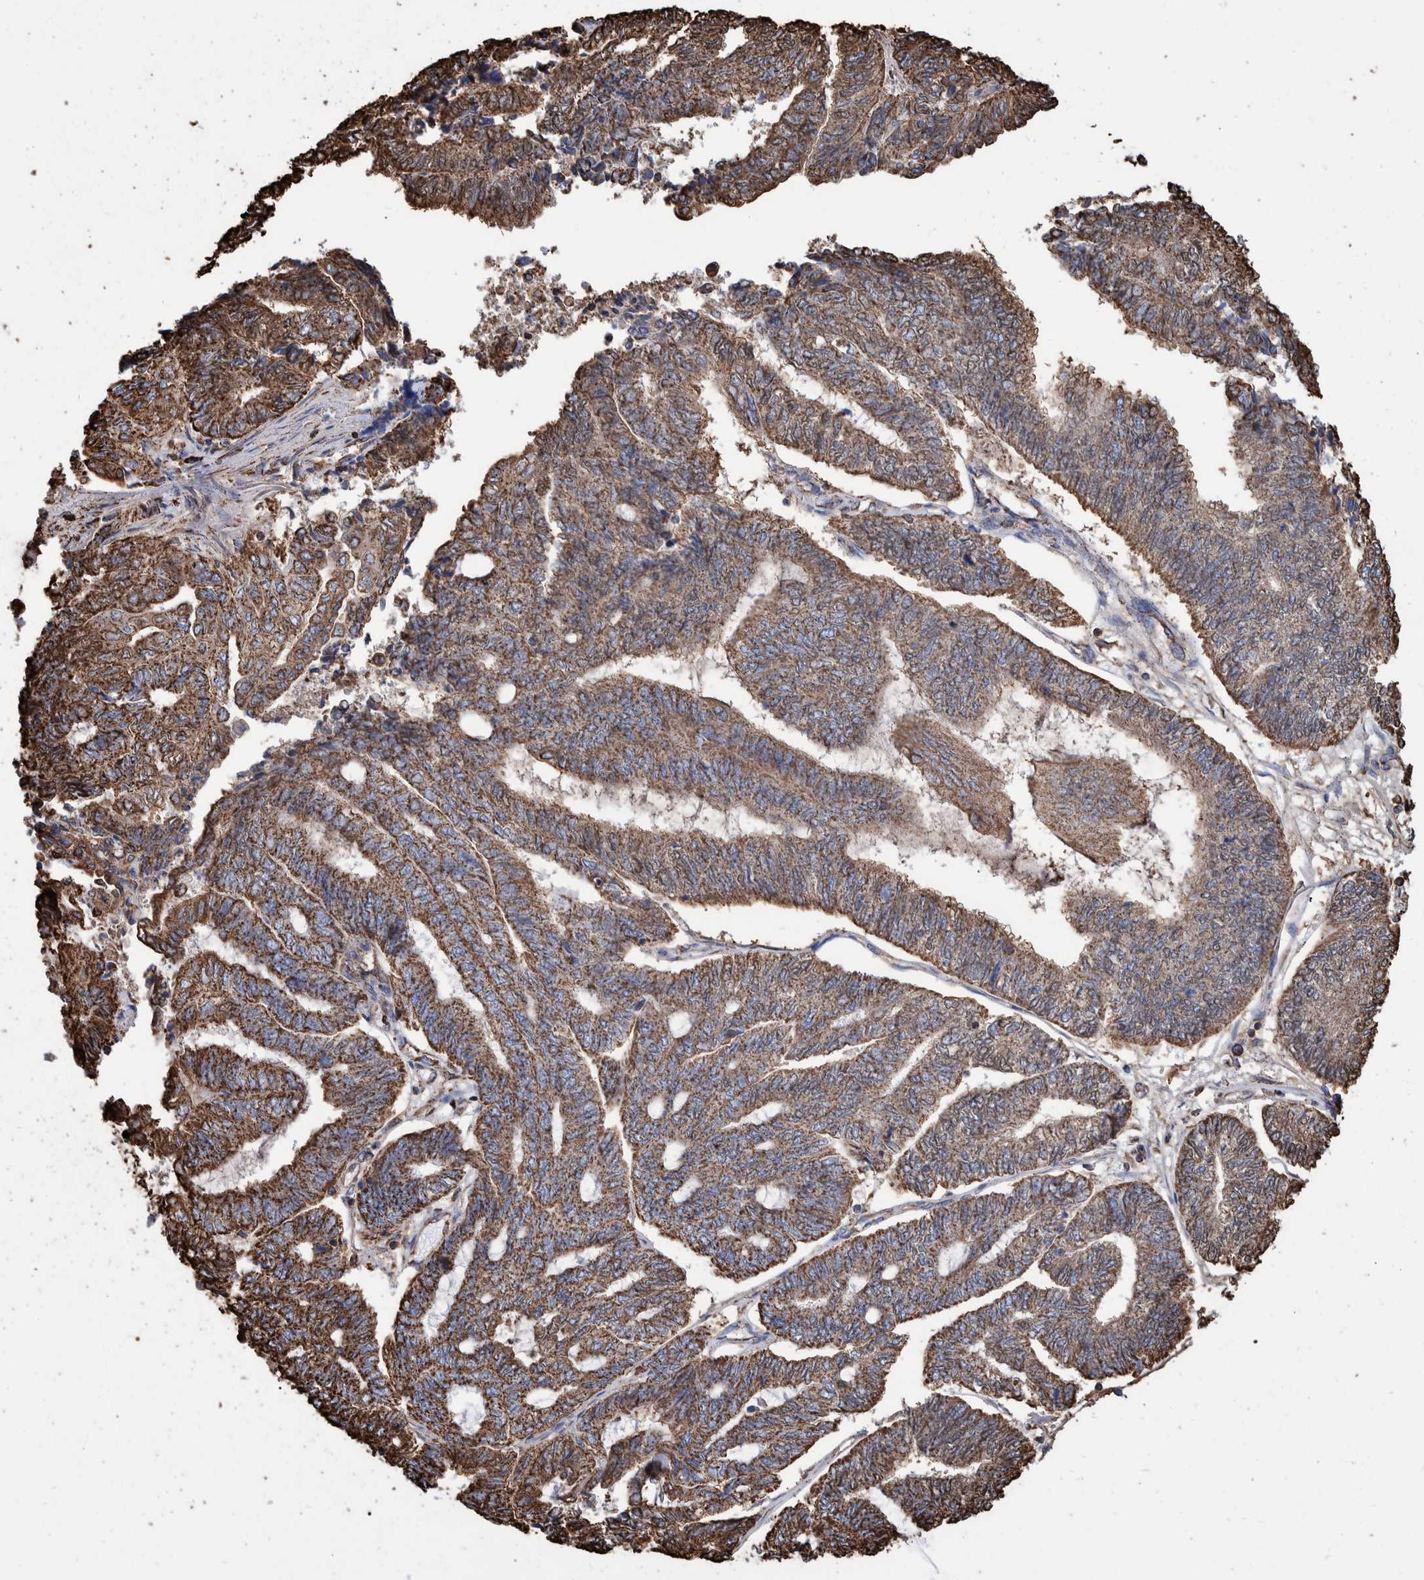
{"staining": {"intensity": "strong", "quantity": ">75%", "location": "cytoplasmic/membranous"}, "tissue": "endometrial cancer", "cell_type": "Tumor cells", "image_type": "cancer", "snomed": [{"axis": "morphology", "description": "Adenocarcinoma, NOS"}, {"axis": "topography", "description": "Uterus"}, {"axis": "topography", "description": "Endometrium"}], "caption": "Human endometrial cancer stained with a protein marker reveals strong staining in tumor cells.", "gene": "VPS26C", "patient": {"sex": "female", "age": 70}}